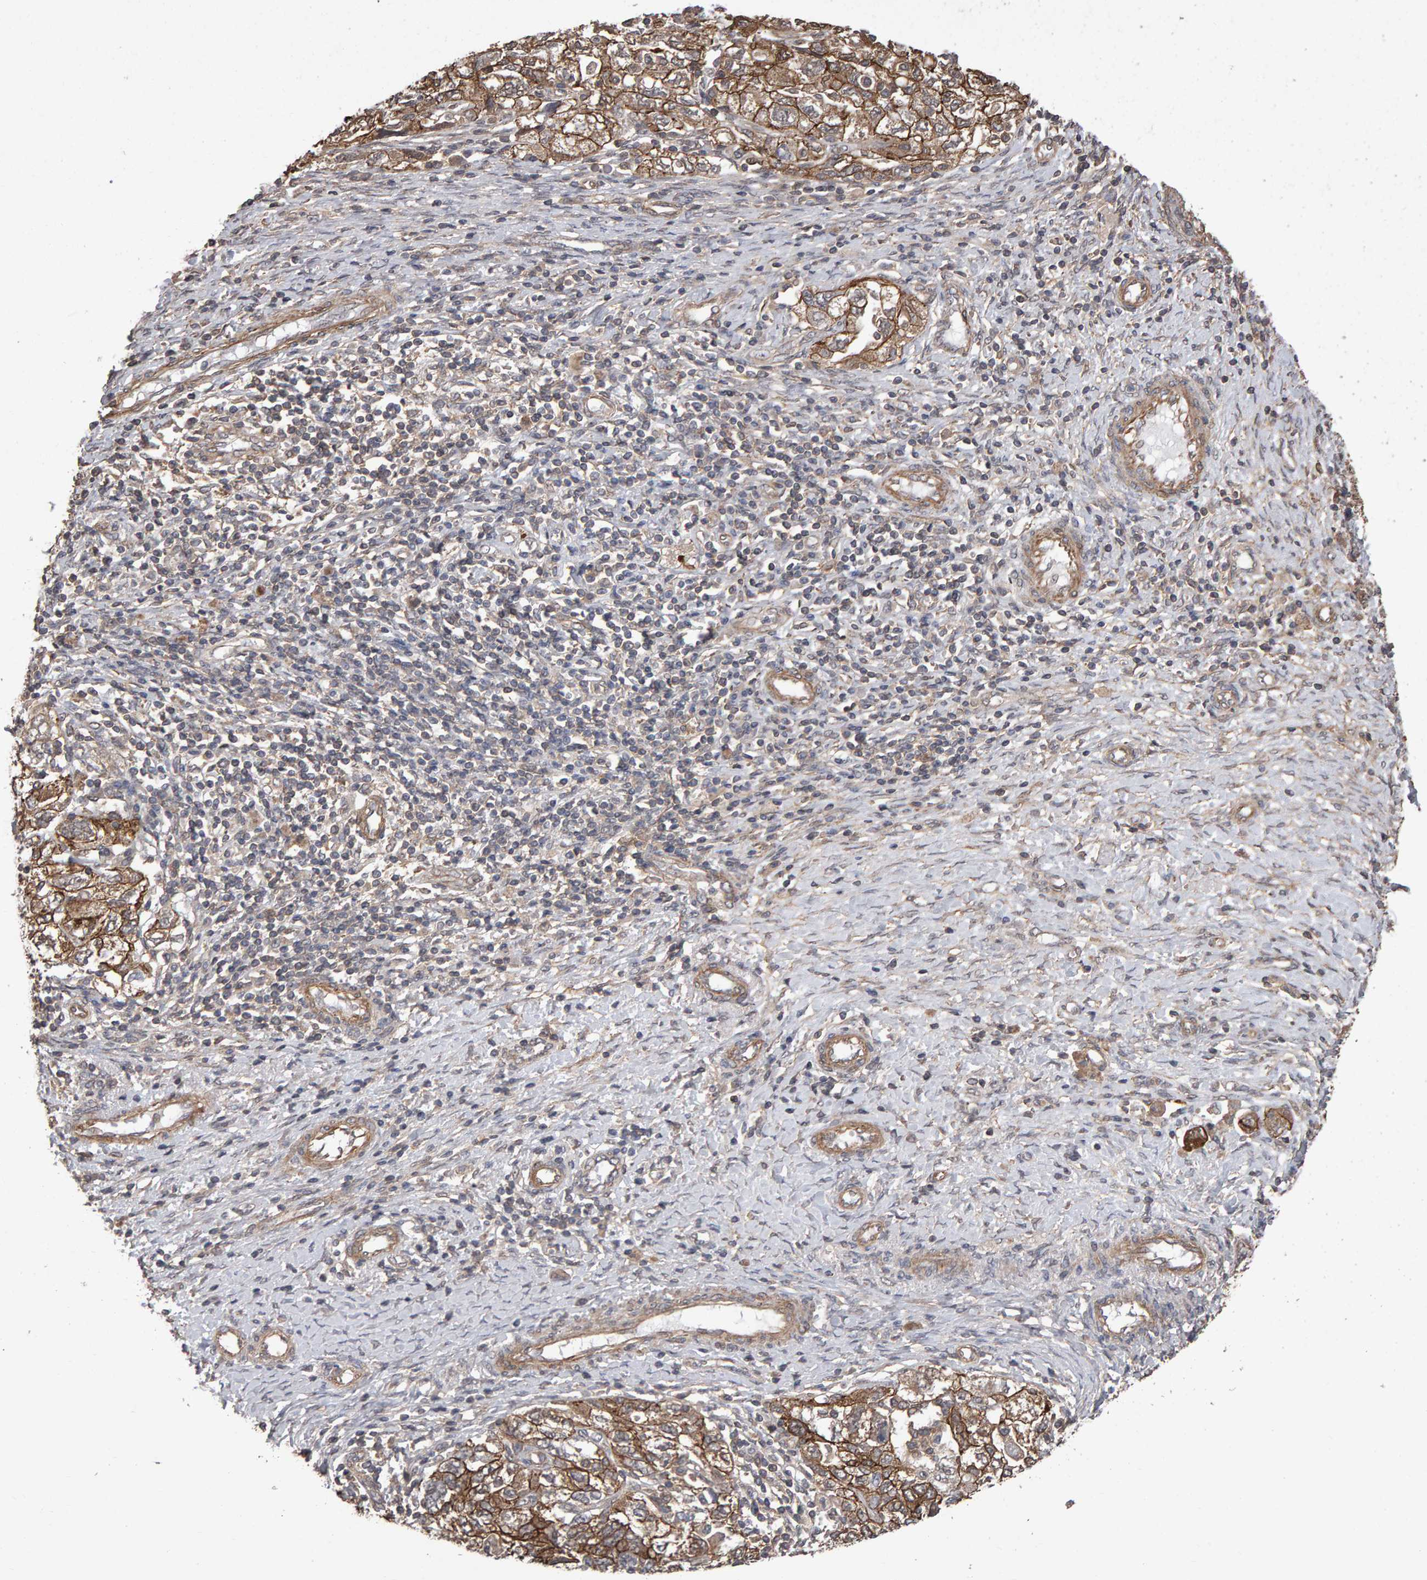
{"staining": {"intensity": "strong", "quantity": ">75%", "location": "cytoplasmic/membranous"}, "tissue": "ovarian cancer", "cell_type": "Tumor cells", "image_type": "cancer", "snomed": [{"axis": "morphology", "description": "Carcinoma, NOS"}, {"axis": "morphology", "description": "Cystadenocarcinoma, serous, NOS"}, {"axis": "topography", "description": "Ovary"}], "caption": "A histopathology image of human ovarian carcinoma stained for a protein exhibits strong cytoplasmic/membranous brown staining in tumor cells.", "gene": "SCRIB", "patient": {"sex": "female", "age": 69}}